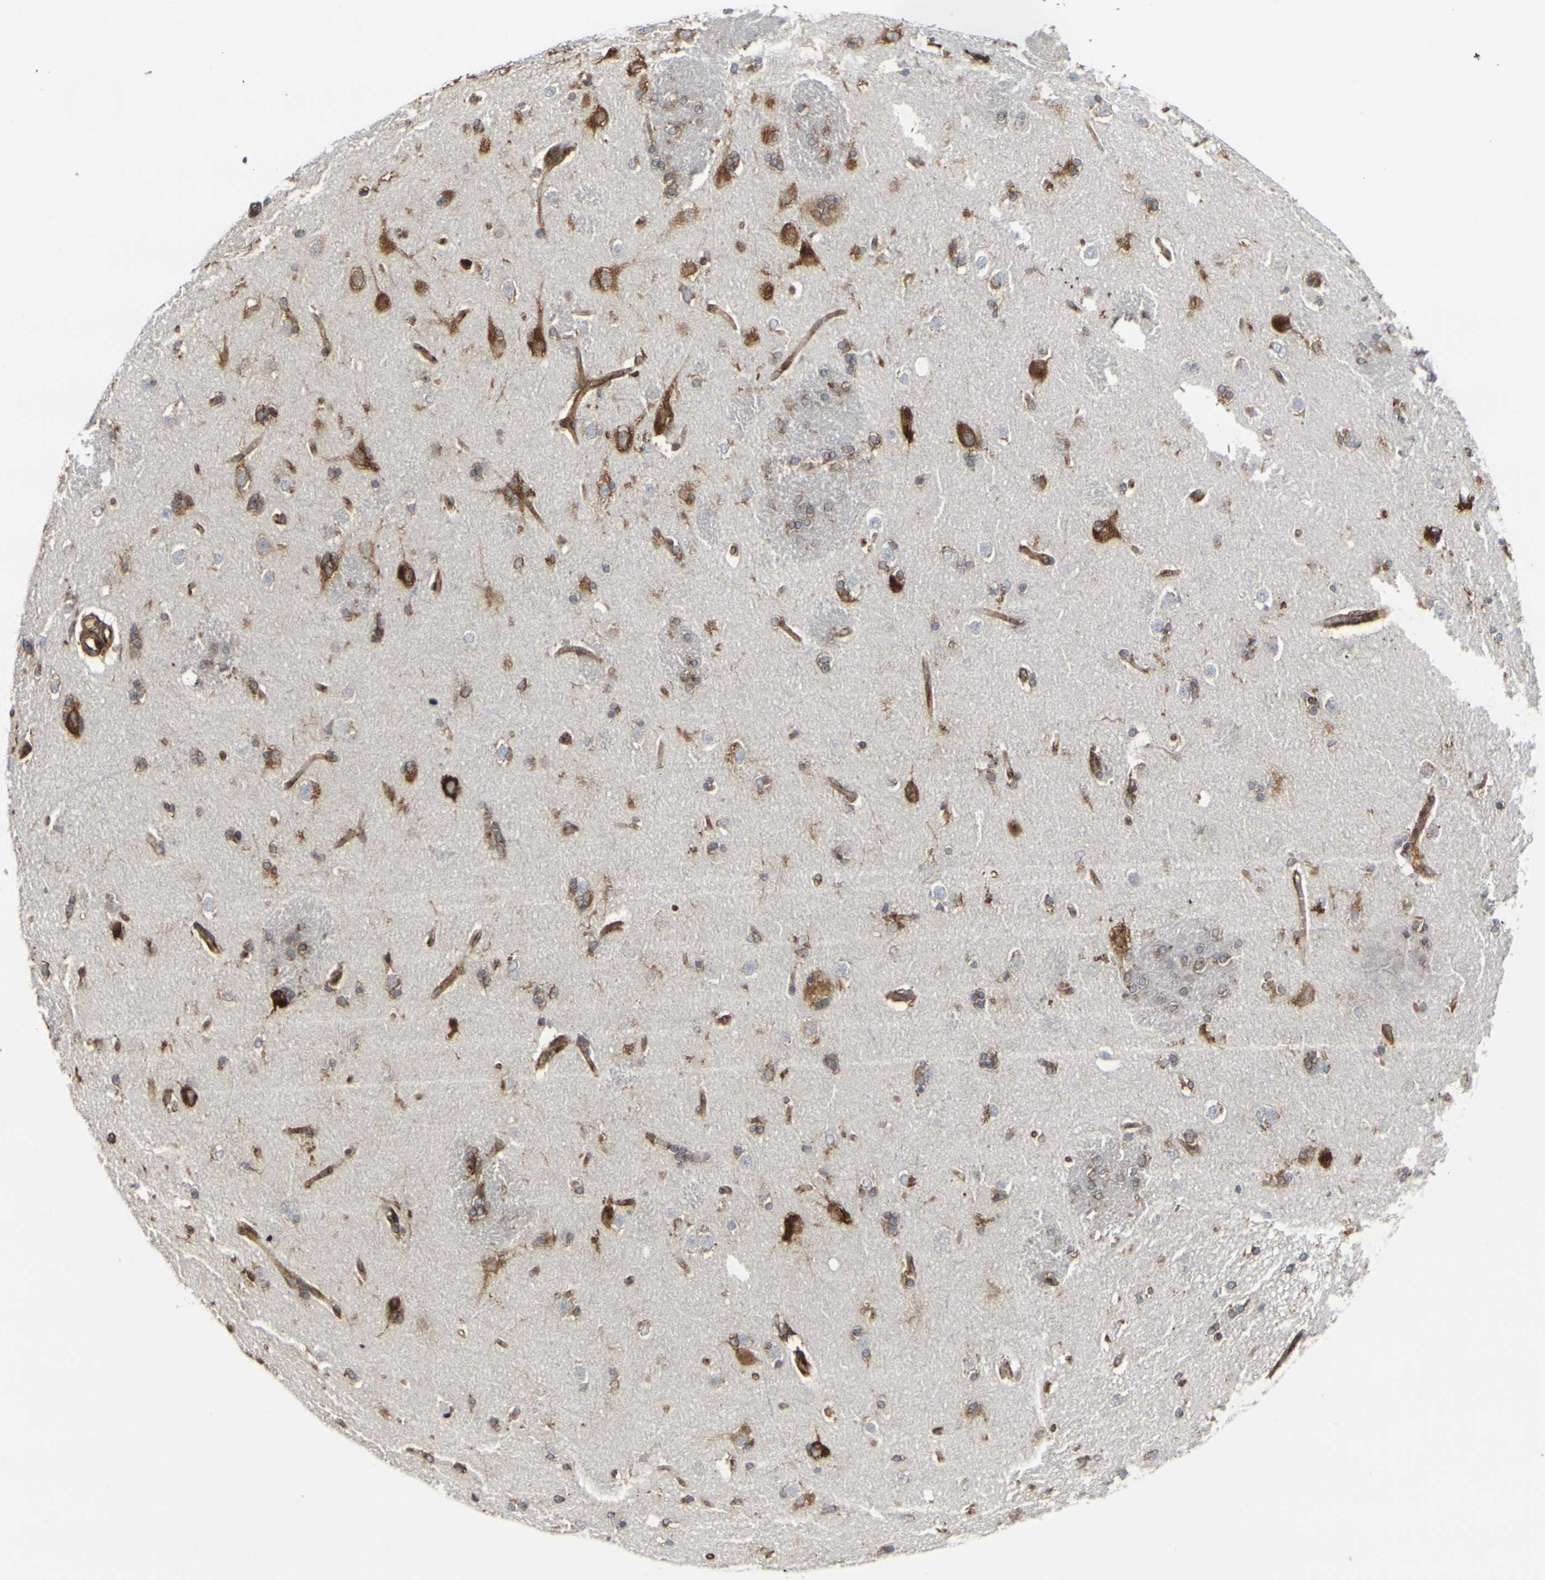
{"staining": {"intensity": "moderate", "quantity": "25%-75%", "location": "cytoplasmic/membranous"}, "tissue": "caudate", "cell_type": "Glial cells", "image_type": "normal", "snomed": [{"axis": "morphology", "description": "Normal tissue, NOS"}, {"axis": "topography", "description": "Lateral ventricle wall"}], "caption": "Caudate stained for a protein (brown) exhibits moderate cytoplasmic/membranous positive expression in about 25%-75% of glial cells.", "gene": "MARCHF2", "patient": {"sex": "female", "age": 19}}